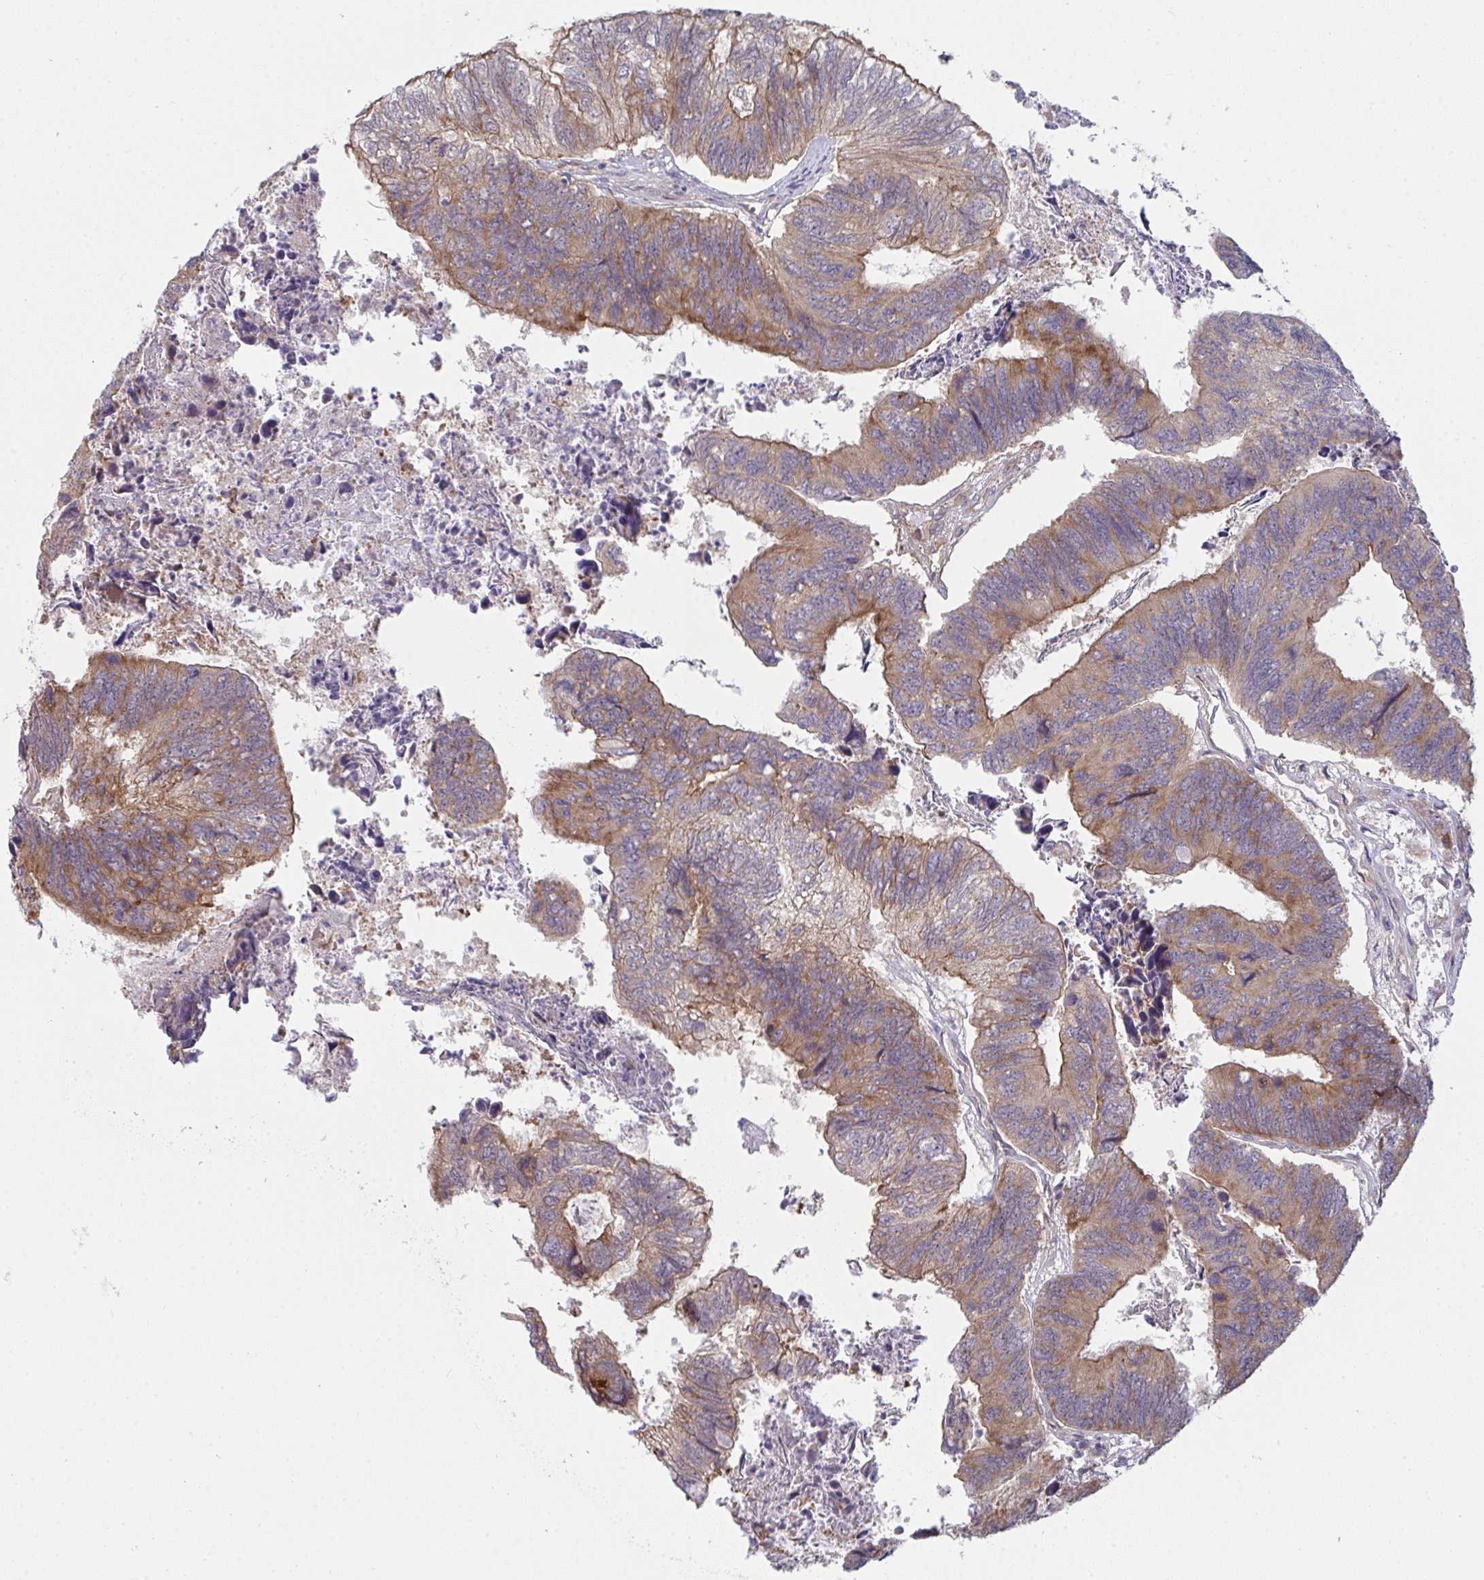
{"staining": {"intensity": "moderate", "quantity": ">75%", "location": "cytoplasmic/membranous"}, "tissue": "colorectal cancer", "cell_type": "Tumor cells", "image_type": "cancer", "snomed": [{"axis": "morphology", "description": "Adenocarcinoma, NOS"}, {"axis": "topography", "description": "Colon"}], "caption": "Colorectal adenocarcinoma stained with DAB (3,3'-diaminobenzidine) IHC demonstrates medium levels of moderate cytoplasmic/membranous staining in about >75% of tumor cells. Nuclei are stained in blue.", "gene": "CASP9", "patient": {"sex": "female", "age": 67}}